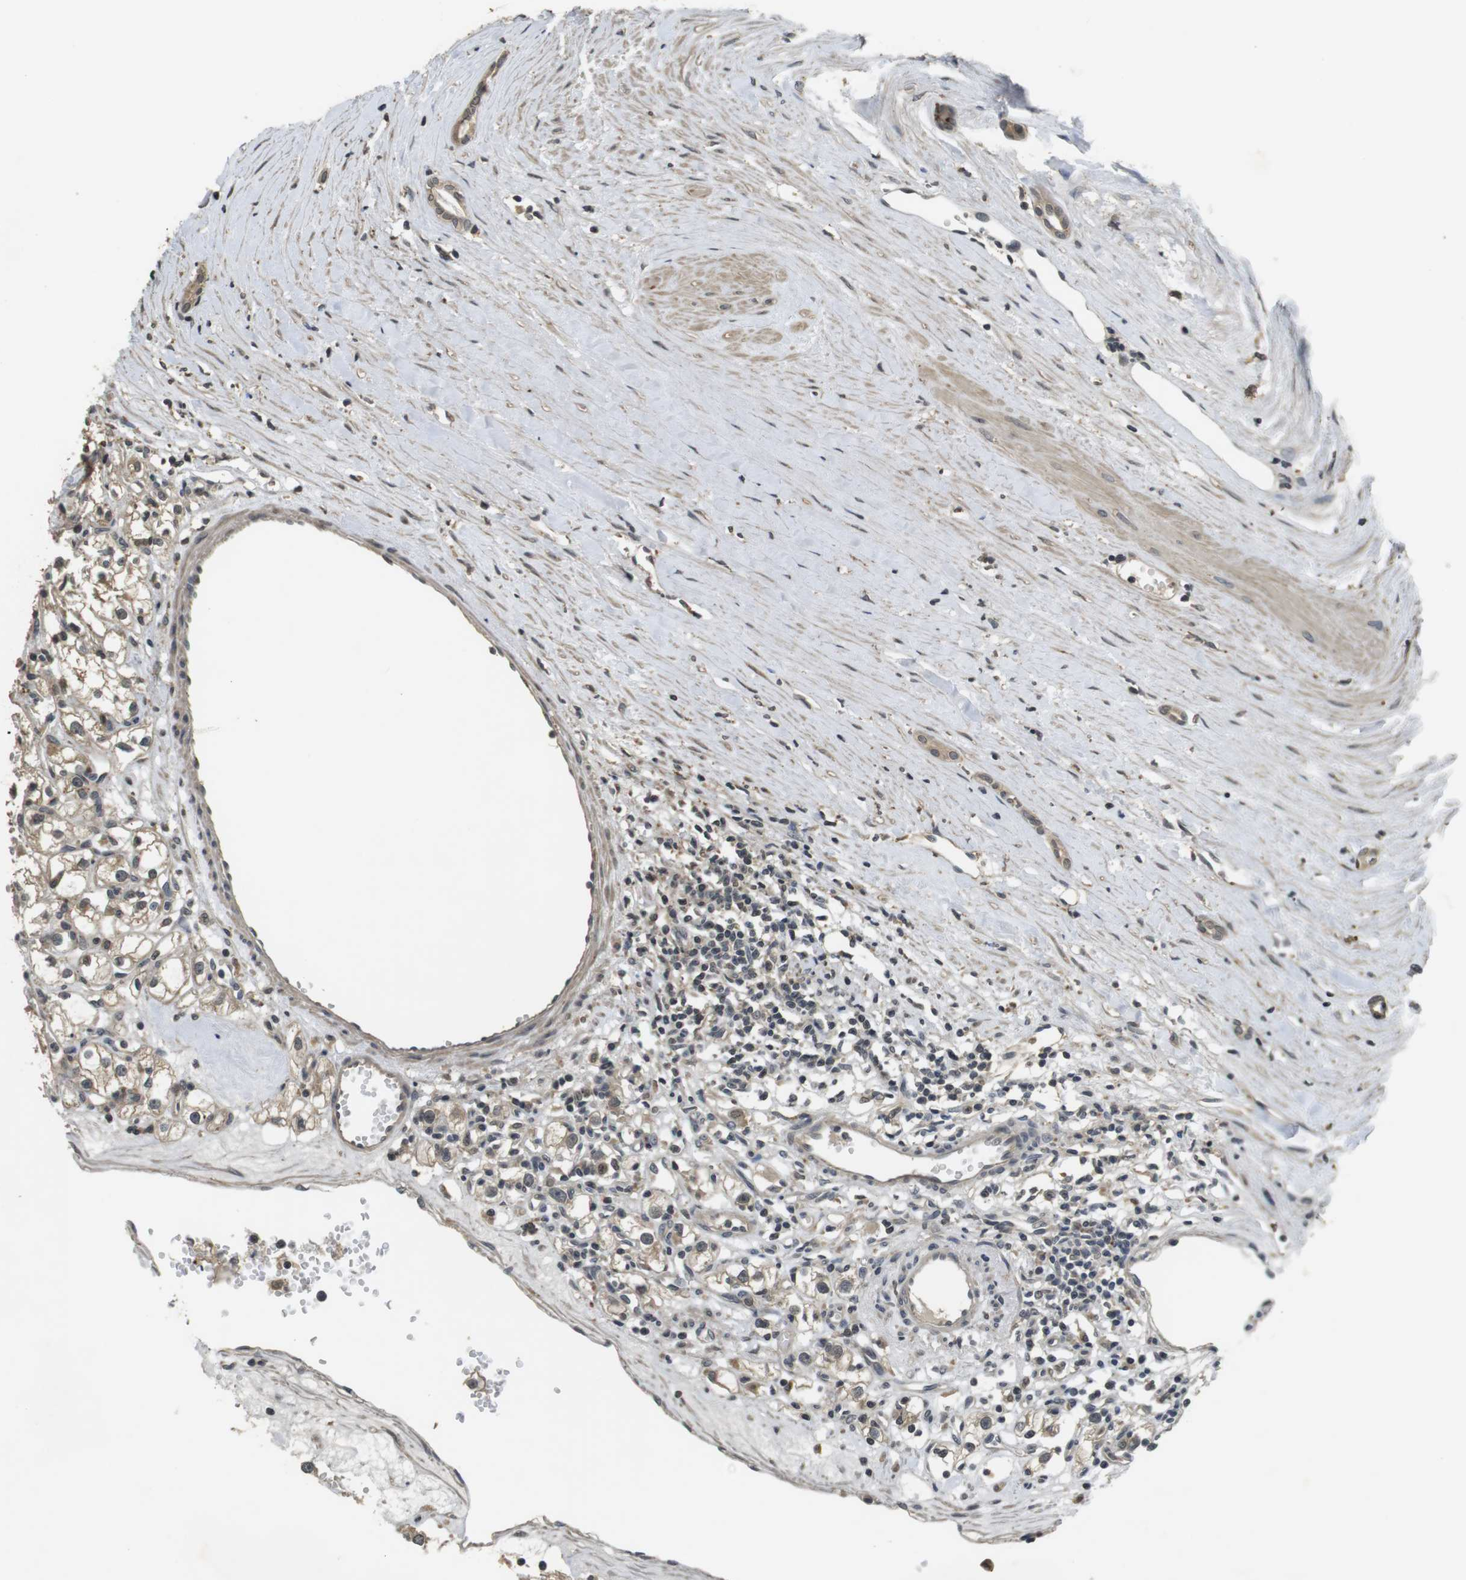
{"staining": {"intensity": "weak", "quantity": "<25%", "location": "cytoplasmic/membranous"}, "tissue": "renal cancer", "cell_type": "Tumor cells", "image_type": "cancer", "snomed": [{"axis": "morphology", "description": "Adenocarcinoma, NOS"}, {"axis": "topography", "description": "Kidney"}], "caption": "DAB immunohistochemical staining of human renal adenocarcinoma displays no significant expression in tumor cells. (IHC, brightfield microscopy, high magnification).", "gene": "FZD10", "patient": {"sex": "male", "age": 56}}